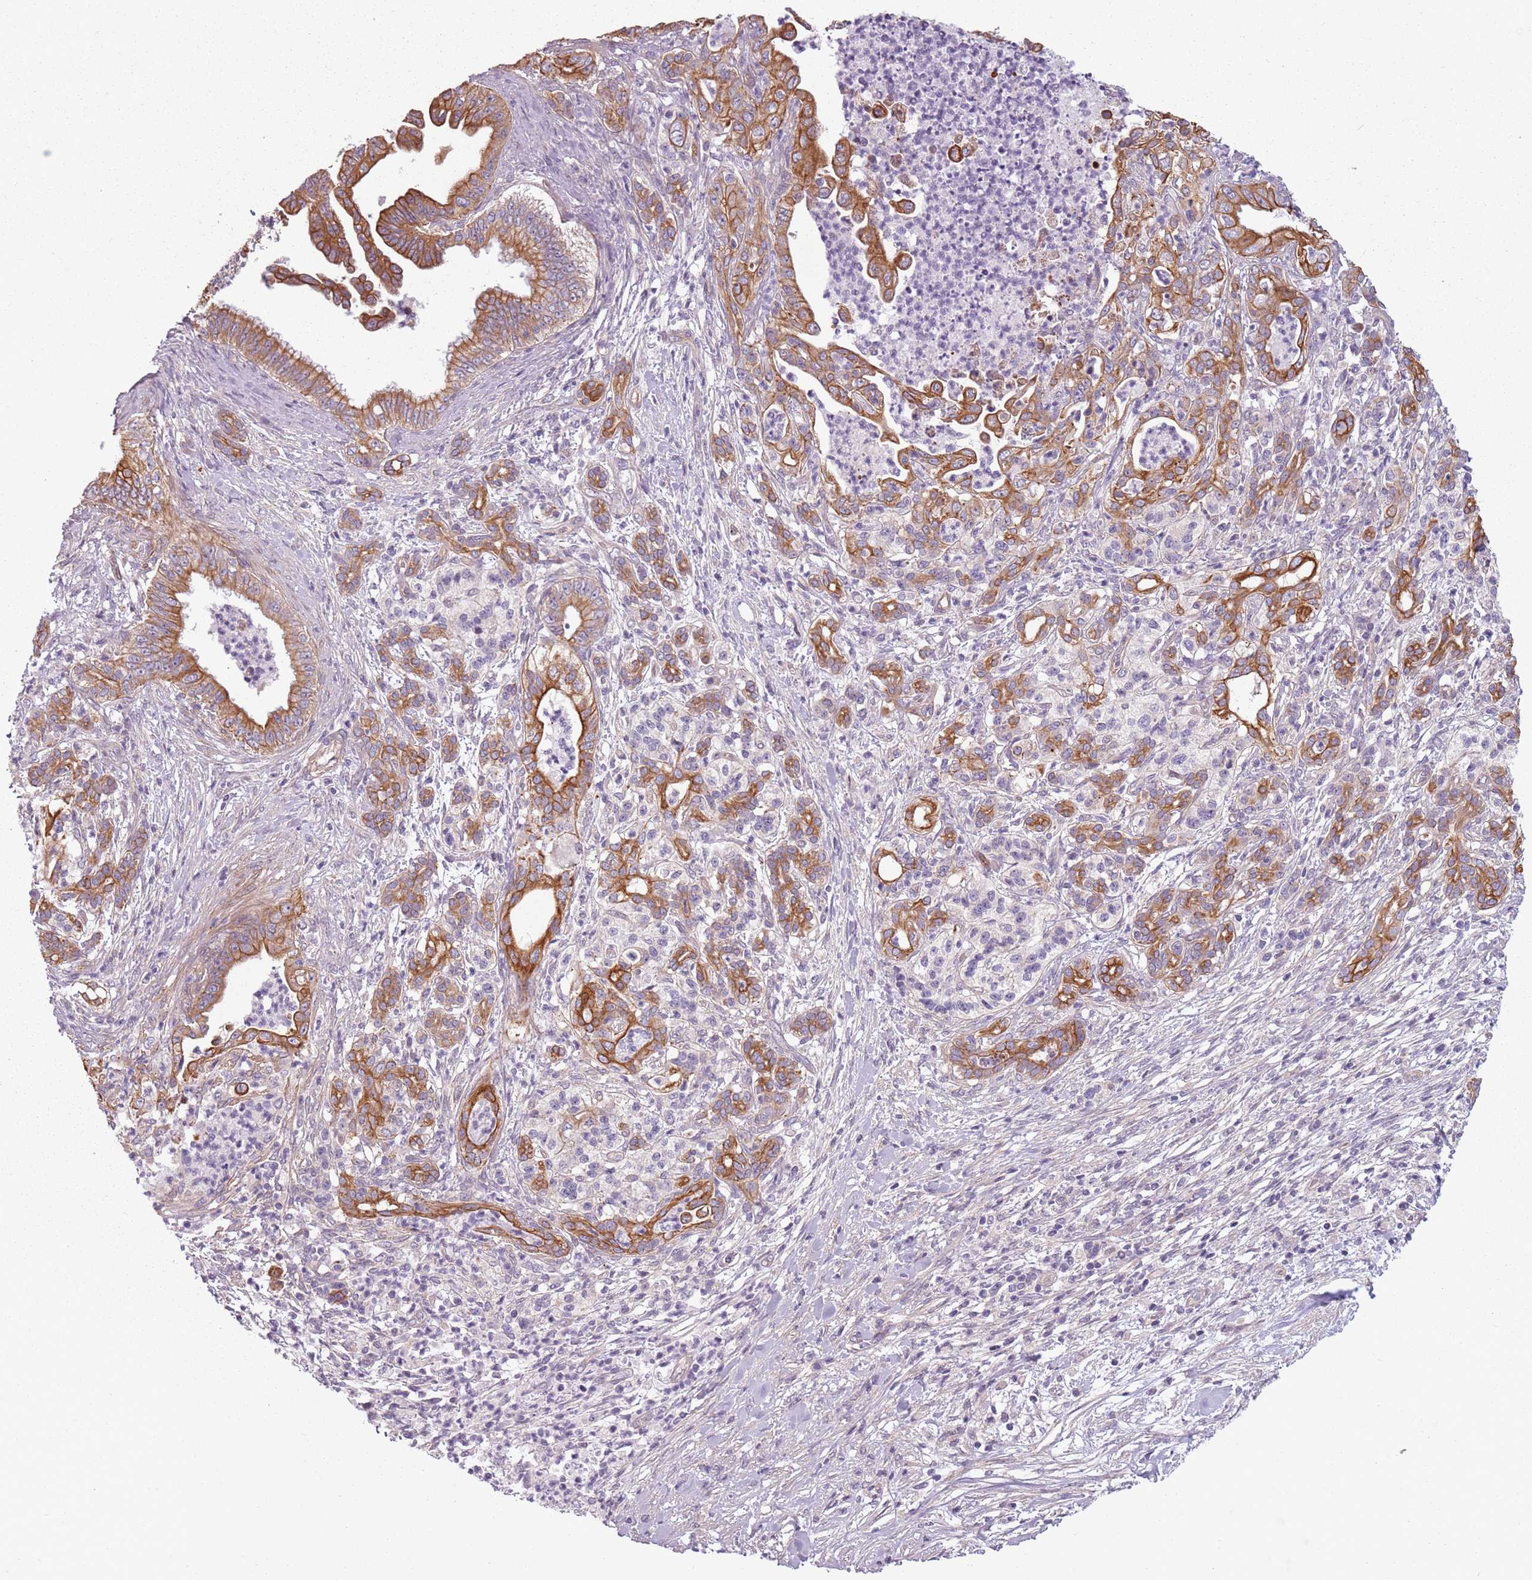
{"staining": {"intensity": "moderate", "quantity": ">75%", "location": "cytoplasmic/membranous"}, "tissue": "pancreatic cancer", "cell_type": "Tumor cells", "image_type": "cancer", "snomed": [{"axis": "morphology", "description": "Adenocarcinoma, NOS"}, {"axis": "topography", "description": "Pancreas"}], "caption": "Pancreatic cancer (adenocarcinoma) stained with DAB (3,3'-diaminobenzidine) IHC displays medium levels of moderate cytoplasmic/membranous expression in about >75% of tumor cells.", "gene": "TLCD2", "patient": {"sex": "male", "age": 58}}